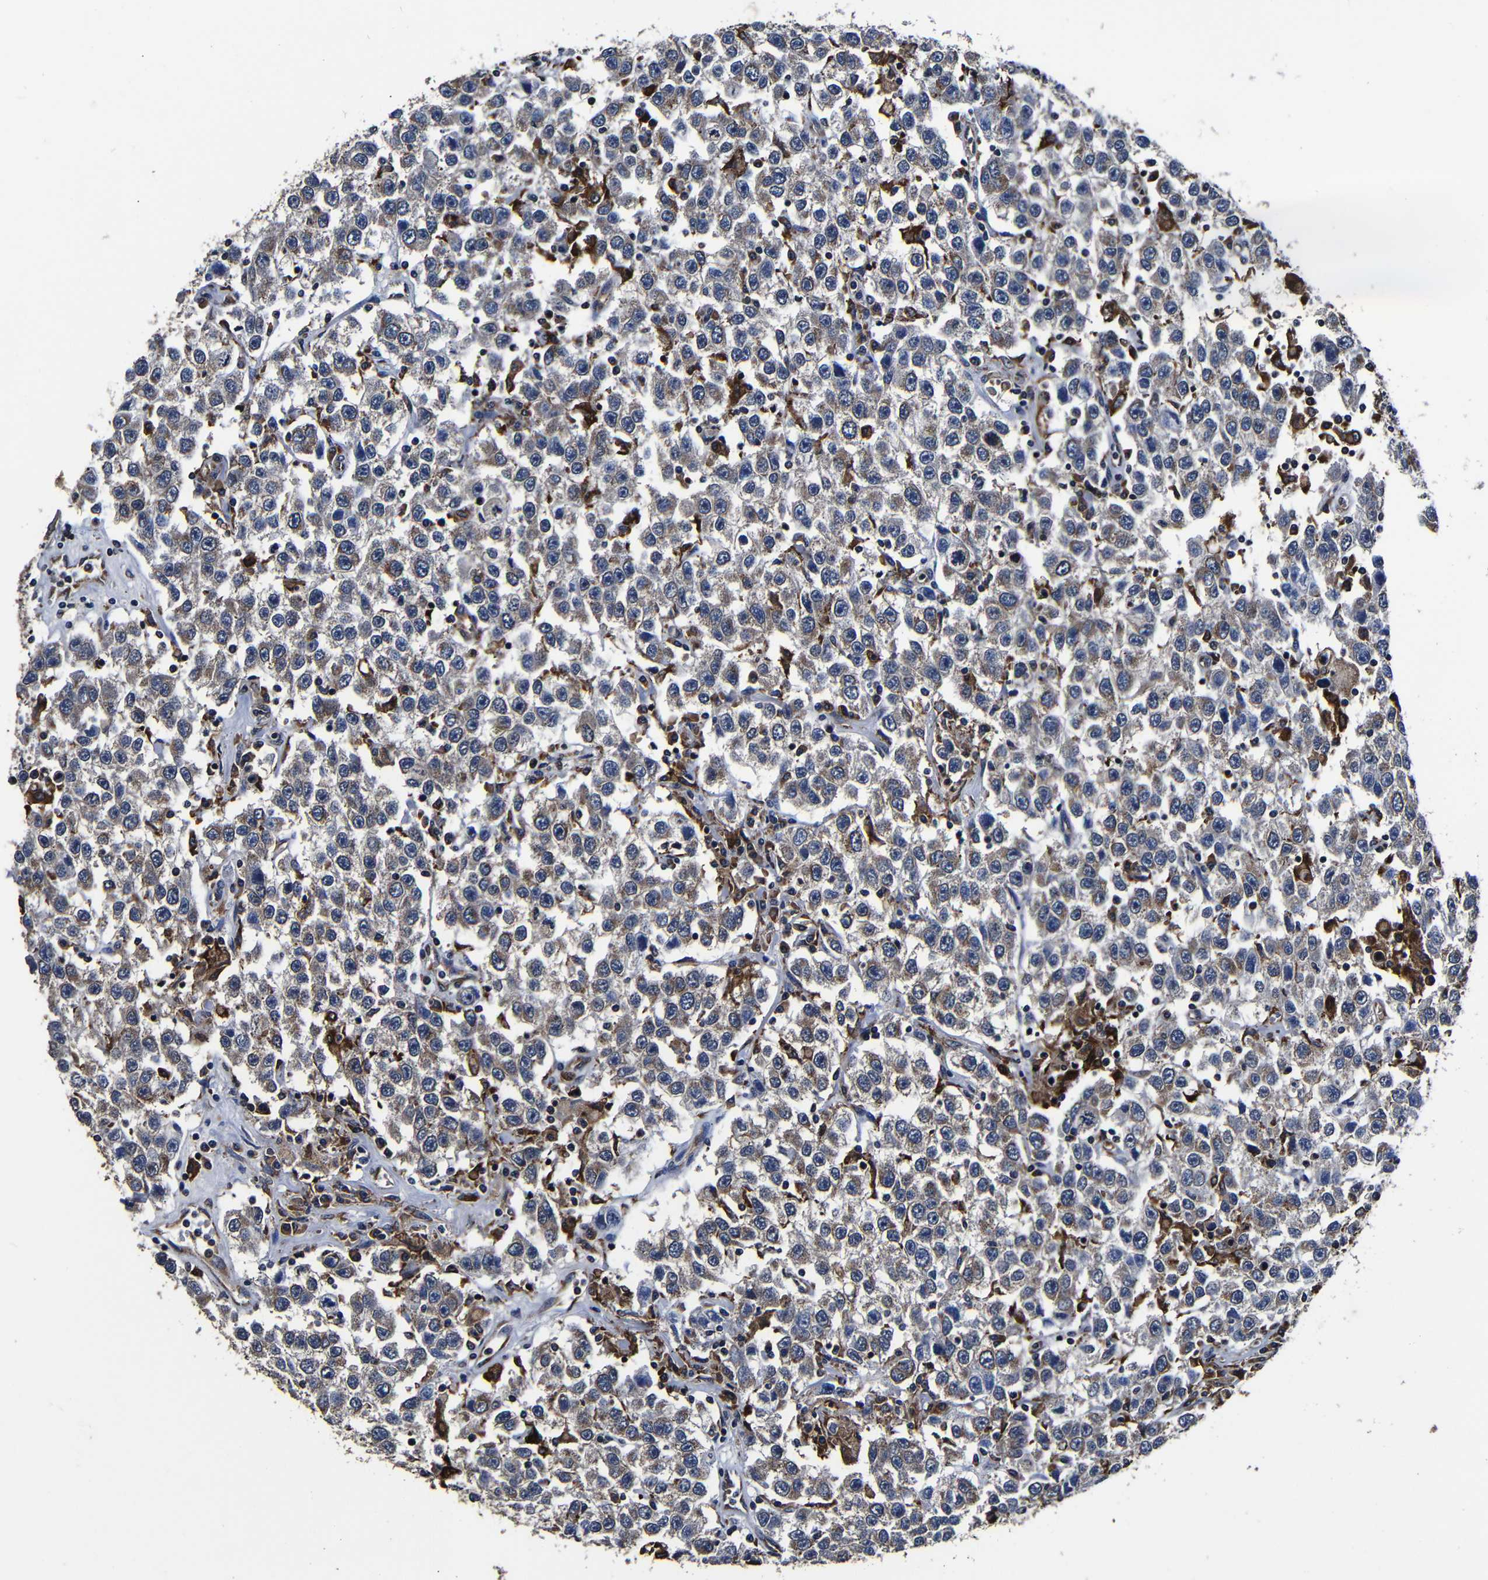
{"staining": {"intensity": "moderate", "quantity": "25%-75%", "location": "cytoplasmic/membranous"}, "tissue": "testis cancer", "cell_type": "Tumor cells", "image_type": "cancer", "snomed": [{"axis": "morphology", "description": "Seminoma, NOS"}, {"axis": "topography", "description": "Testis"}], "caption": "Human testis seminoma stained for a protein (brown) demonstrates moderate cytoplasmic/membranous positive expression in about 25%-75% of tumor cells.", "gene": "SCN9A", "patient": {"sex": "male", "age": 41}}